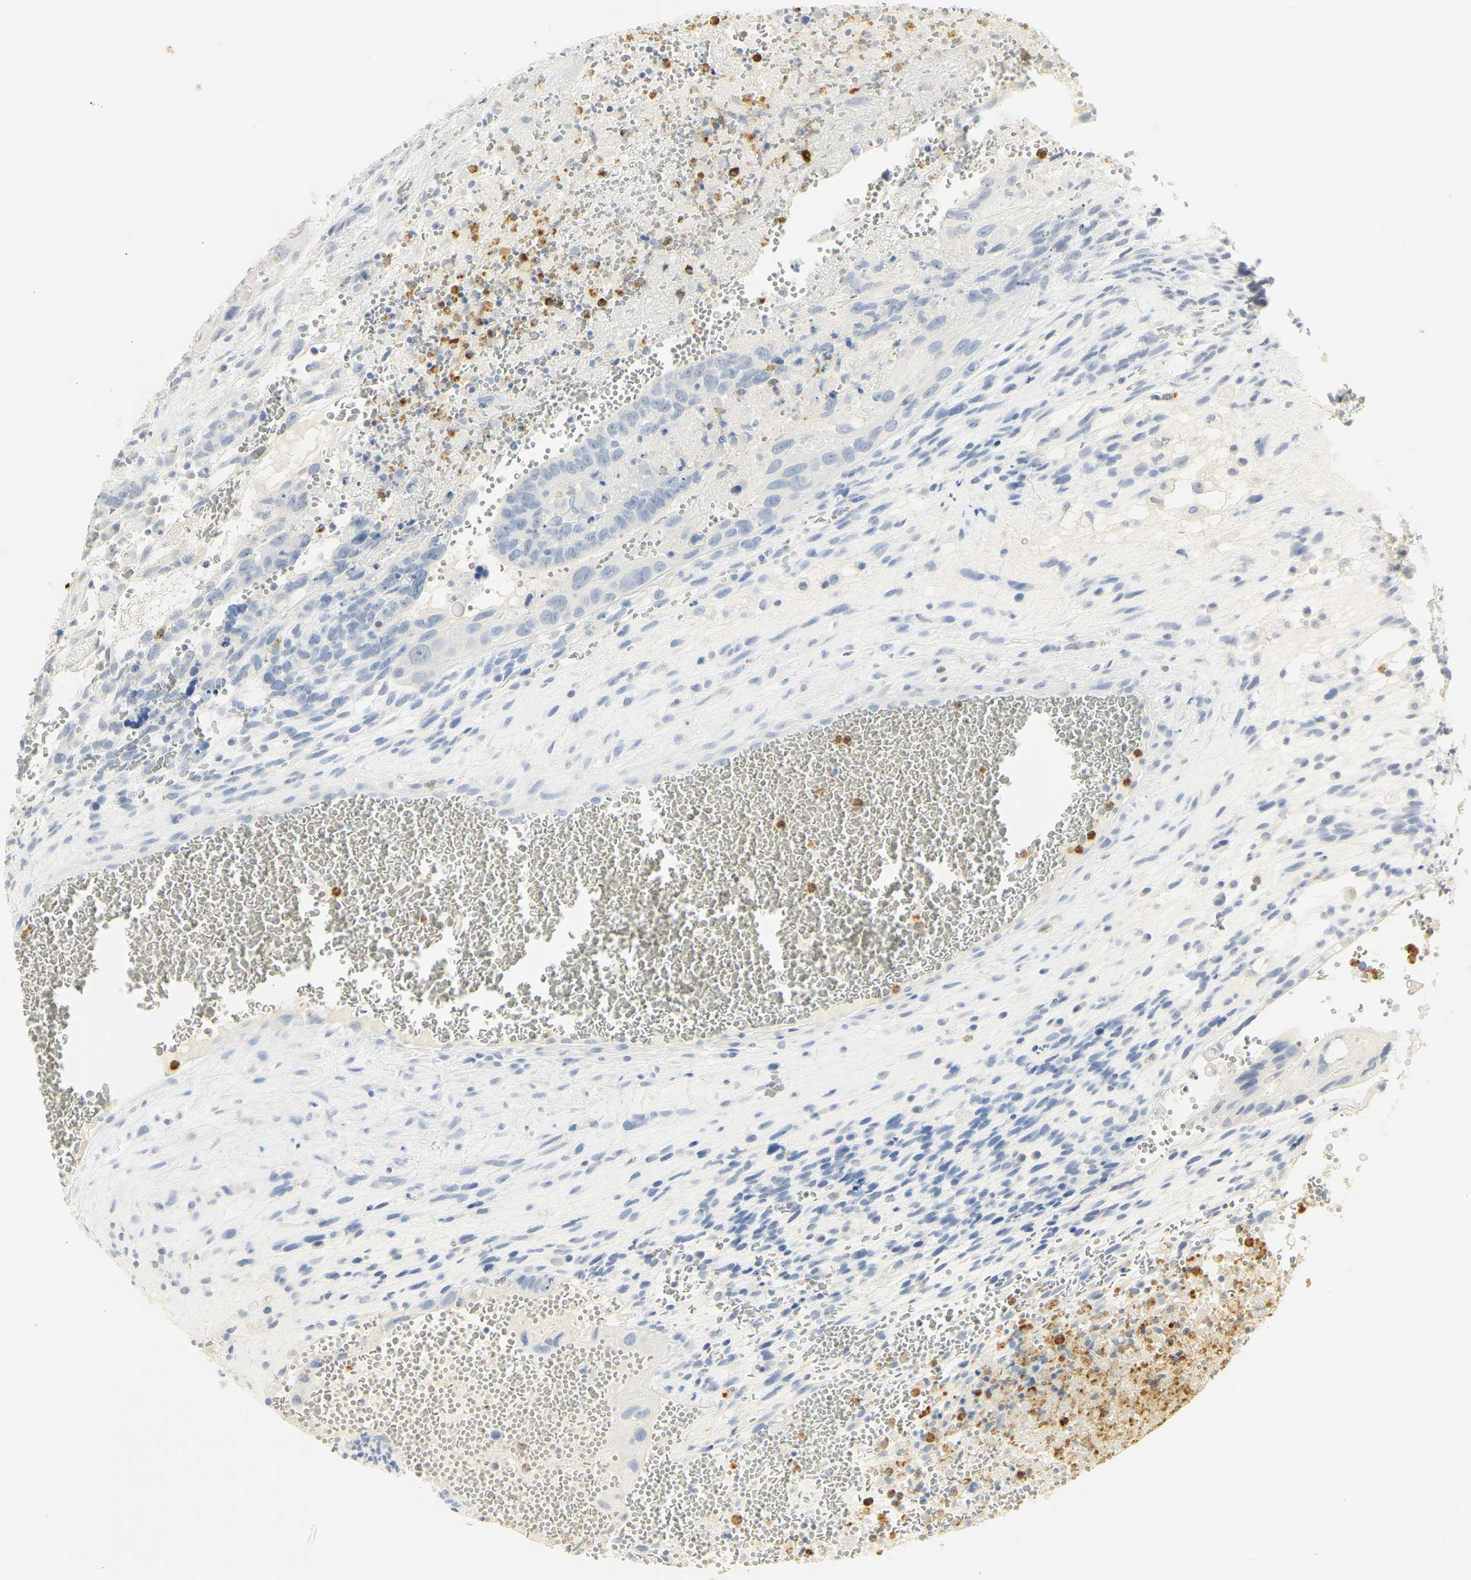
{"staining": {"intensity": "negative", "quantity": "none", "location": "none"}, "tissue": "testis cancer", "cell_type": "Tumor cells", "image_type": "cancer", "snomed": [{"axis": "morphology", "description": "Seminoma, NOS"}, {"axis": "morphology", "description": "Carcinoma, Embryonal, NOS"}, {"axis": "topography", "description": "Testis"}], "caption": "Immunohistochemistry micrograph of human testis seminoma stained for a protein (brown), which reveals no staining in tumor cells.", "gene": "MPO", "patient": {"sex": "male", "age": 52}}